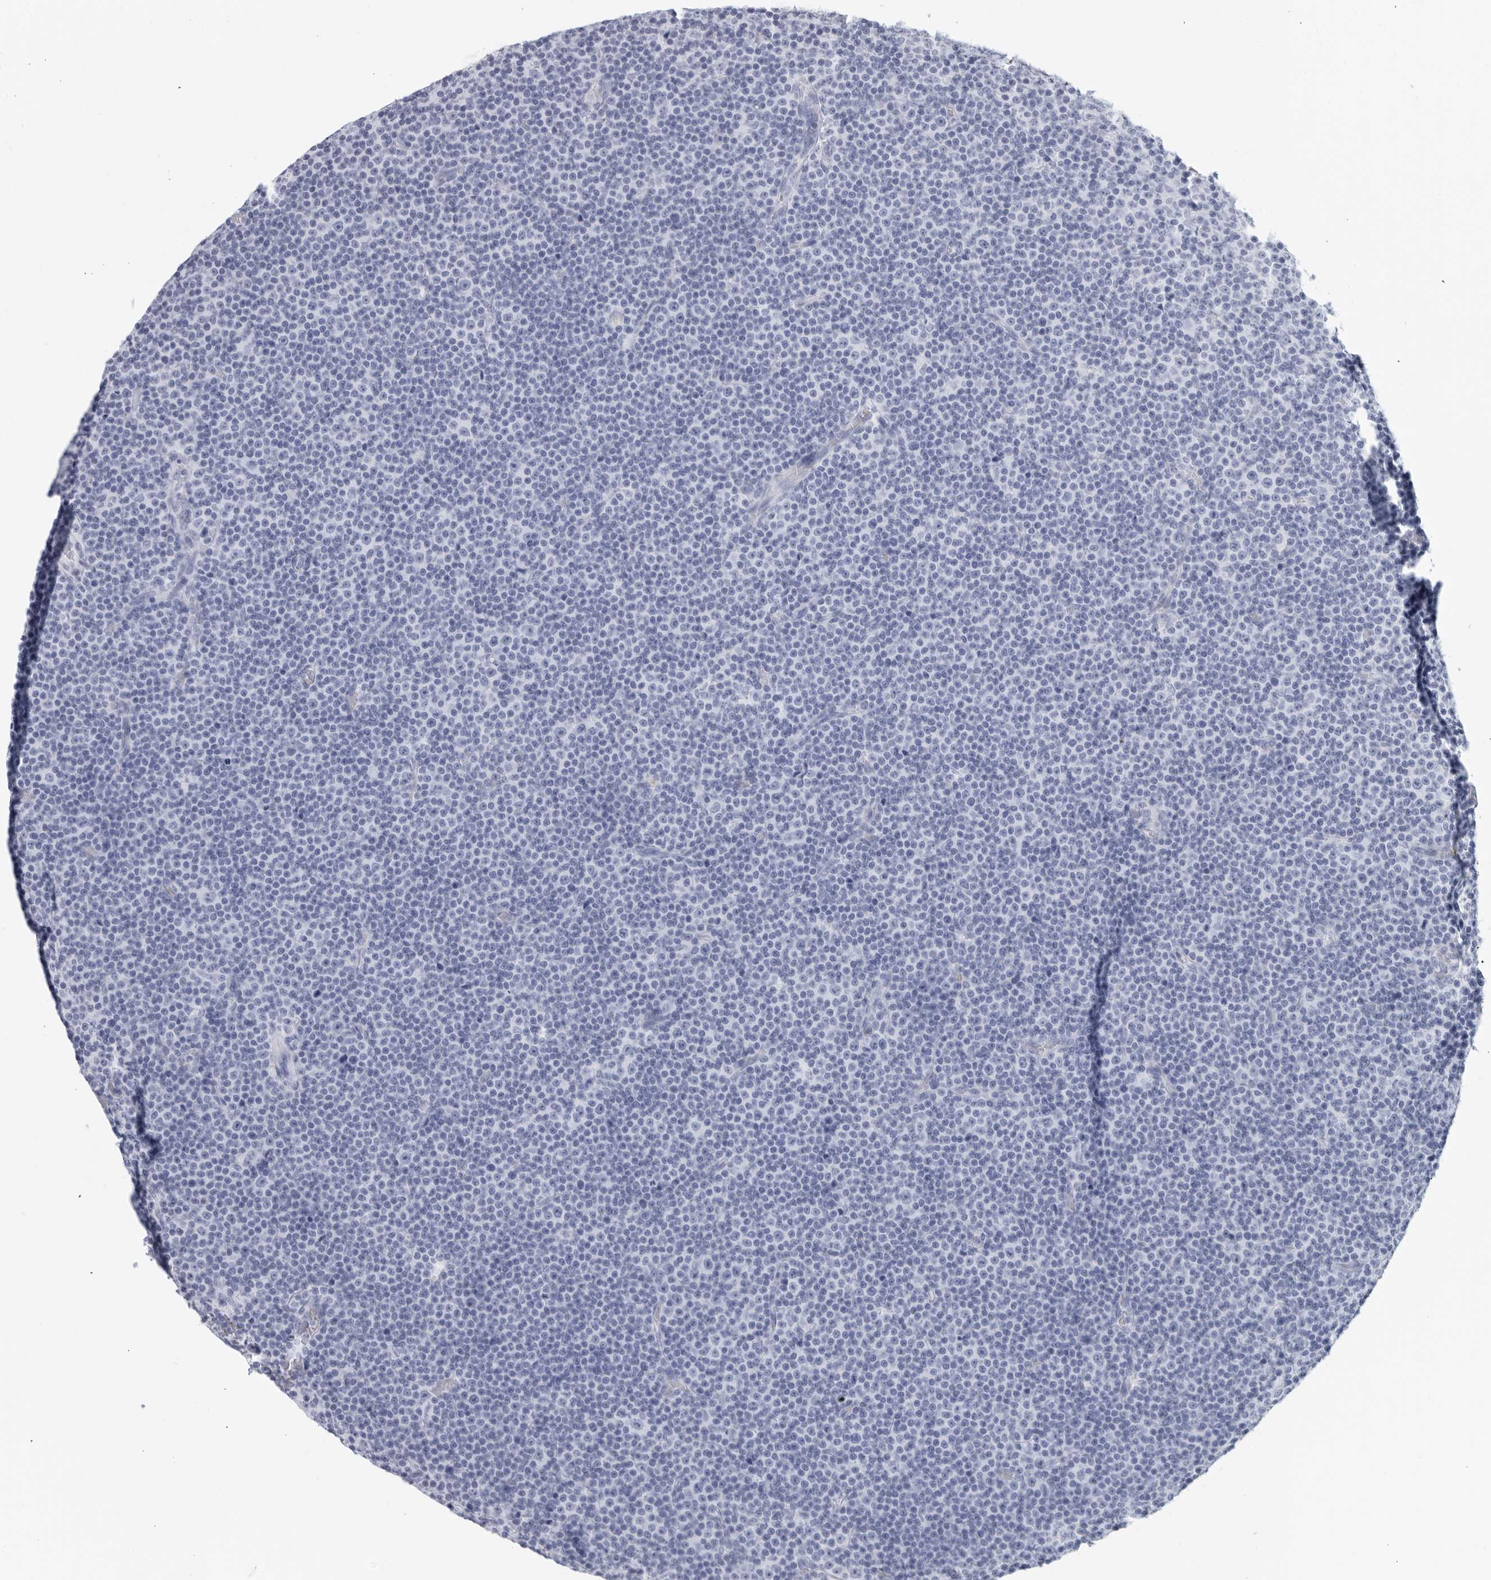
{"staining": {"intensity": "negative", "quantity": "none", "location": "none"}, "tissue": "lymphoma", "cell_type": "Tumor cells", "image_type": "cancer", "snomed": [{"axis": "morphology", "description": "Malignant lymphoma, non-Hodgkin's type, Low grade"}, {"axis": "topography", "description": "Lymph node"}], "caption": "Immunohistochemistry of human lymphoma displays no positivity in tumor cells.", "gene": "FGG", "patient": {"sex": "female", "age": 67}}